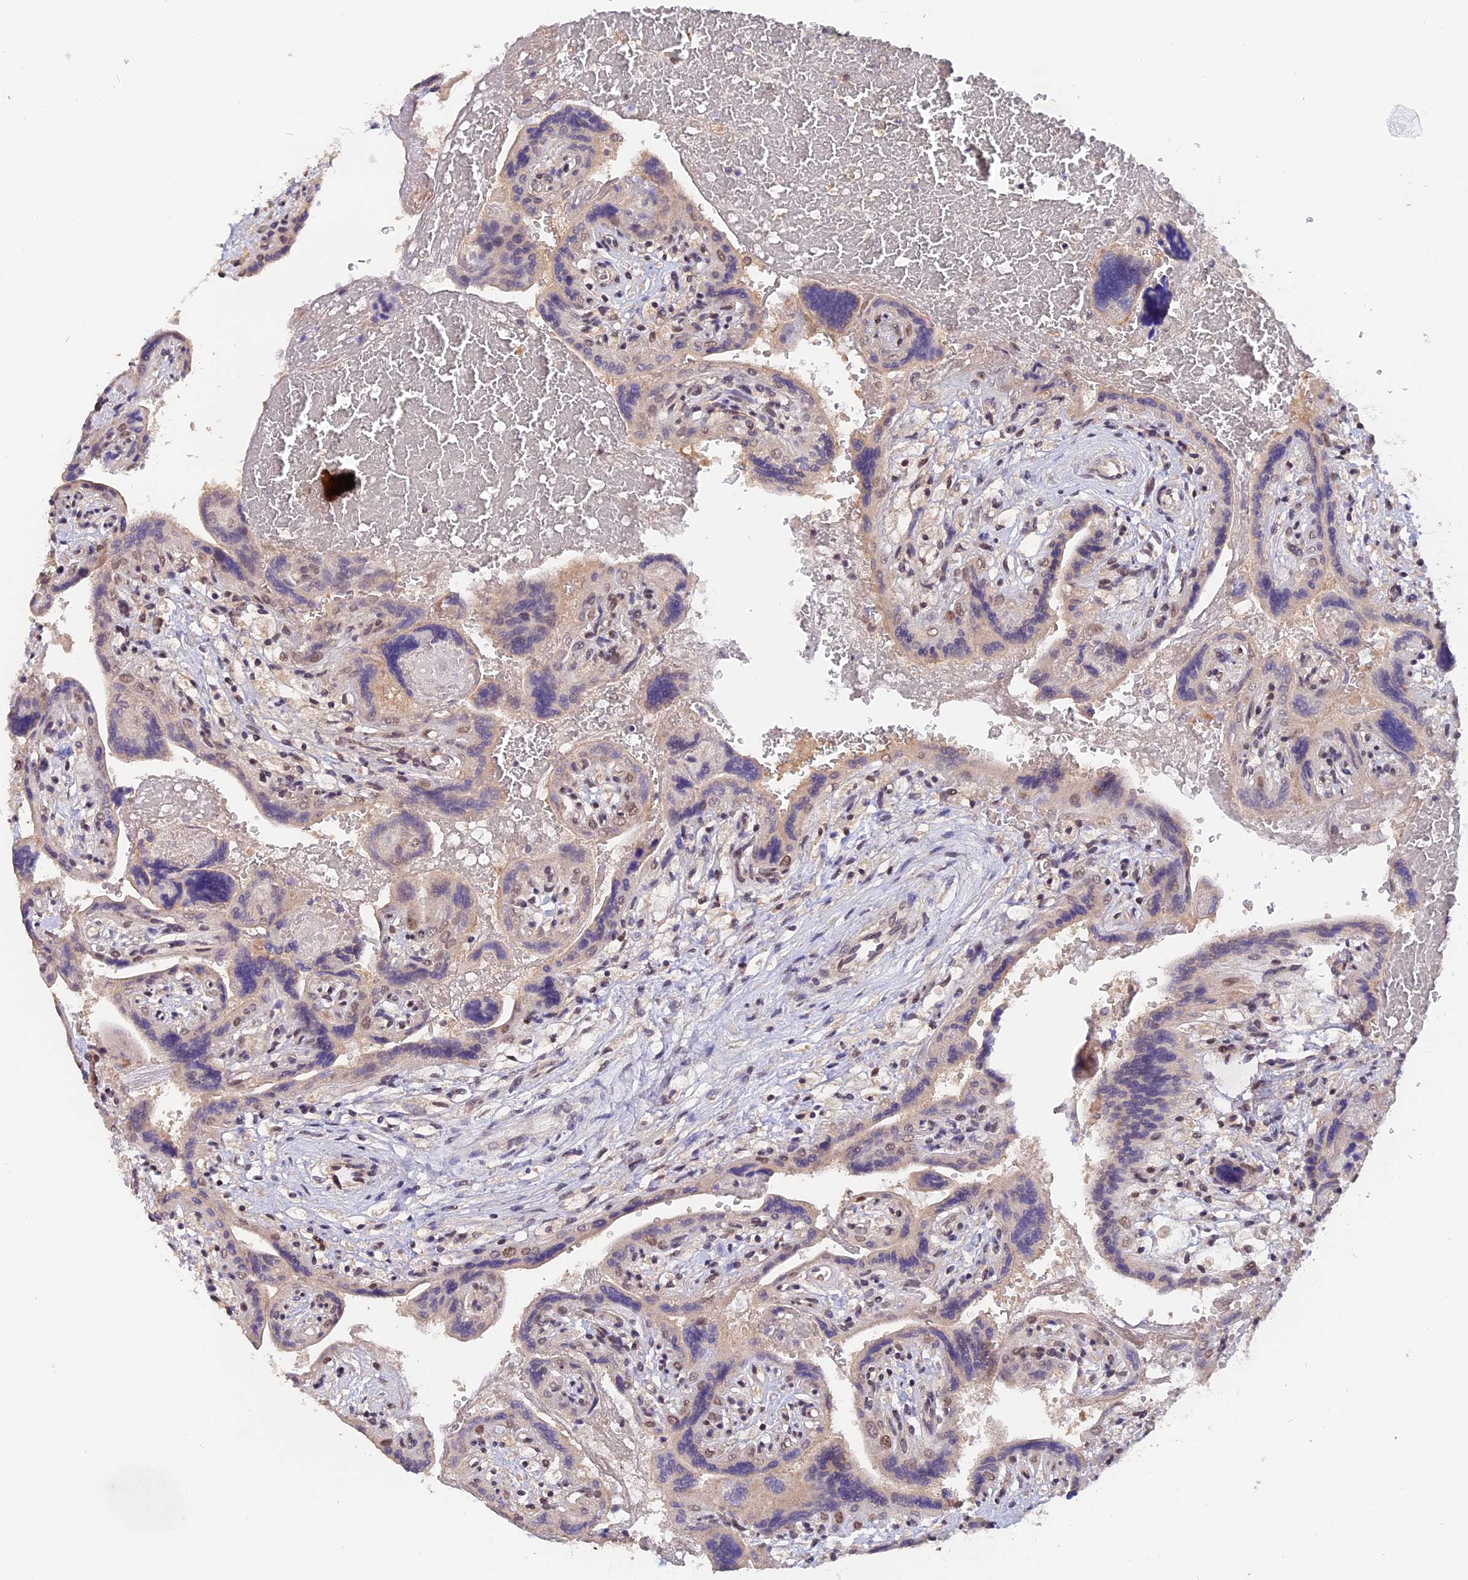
{"staining": {"intensity": "moderate", "quantity": "25%-75%", "location": "nuclear"}, "tissue": "placenta", "cell_type": "Trophoblastic cells", "image_type": "normal", "snomed": [{"axis": "morphology", "description": "Normal tissue, NOS"}, {"axis": "topography", "description": "Placenta"}], "caption": "A brown stain highlights moderate nuclear positivity of a protein in trophoblastic cells of normal human placenta. The staining was performed using DAB to visualize the protein expression in brown, while the nuclei were stained in blue with hematoxylin (Magnification: 20x).", "gene": "RFC5", "patient": {"sex": "female", "age": 37}}